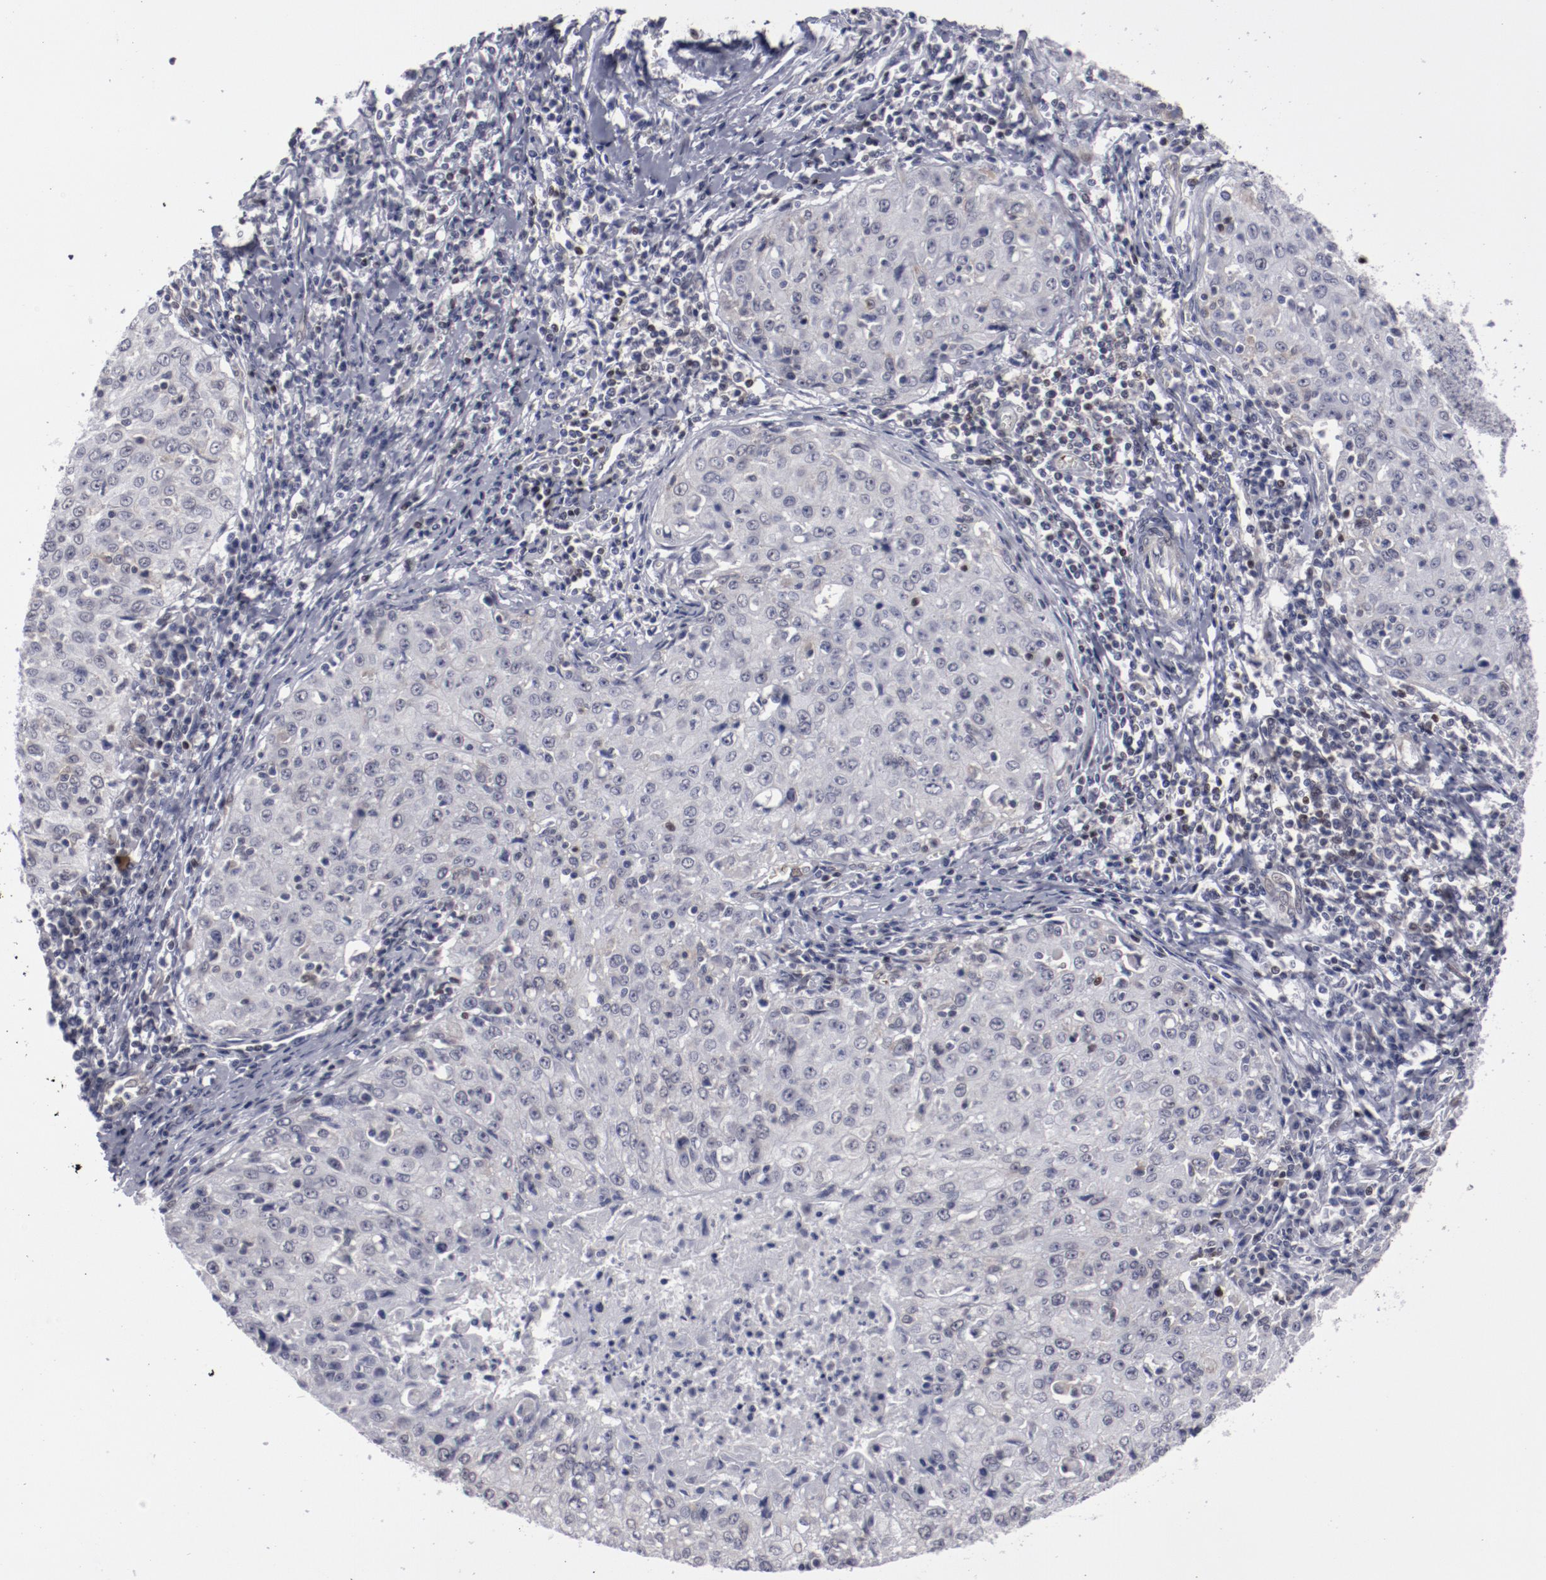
{"staining": {"intensity": "negative", "quantity": "none", "location": "none"}, "tissue": "cervical cancer", "cell_type": "Tumor cells", "image_type": "cancer", "snomed": [{"axis": "morphology", "description": "Squamous cell carcinoma, NOS"}, {"axis": "topography", "description": "Cervix"}], "caption": "There is no significant staining in tumor cells of cervical cancer (squamous cell carcinoma).", "gene": "LEF1", "patient": {"sex": "female", "age": 27}}